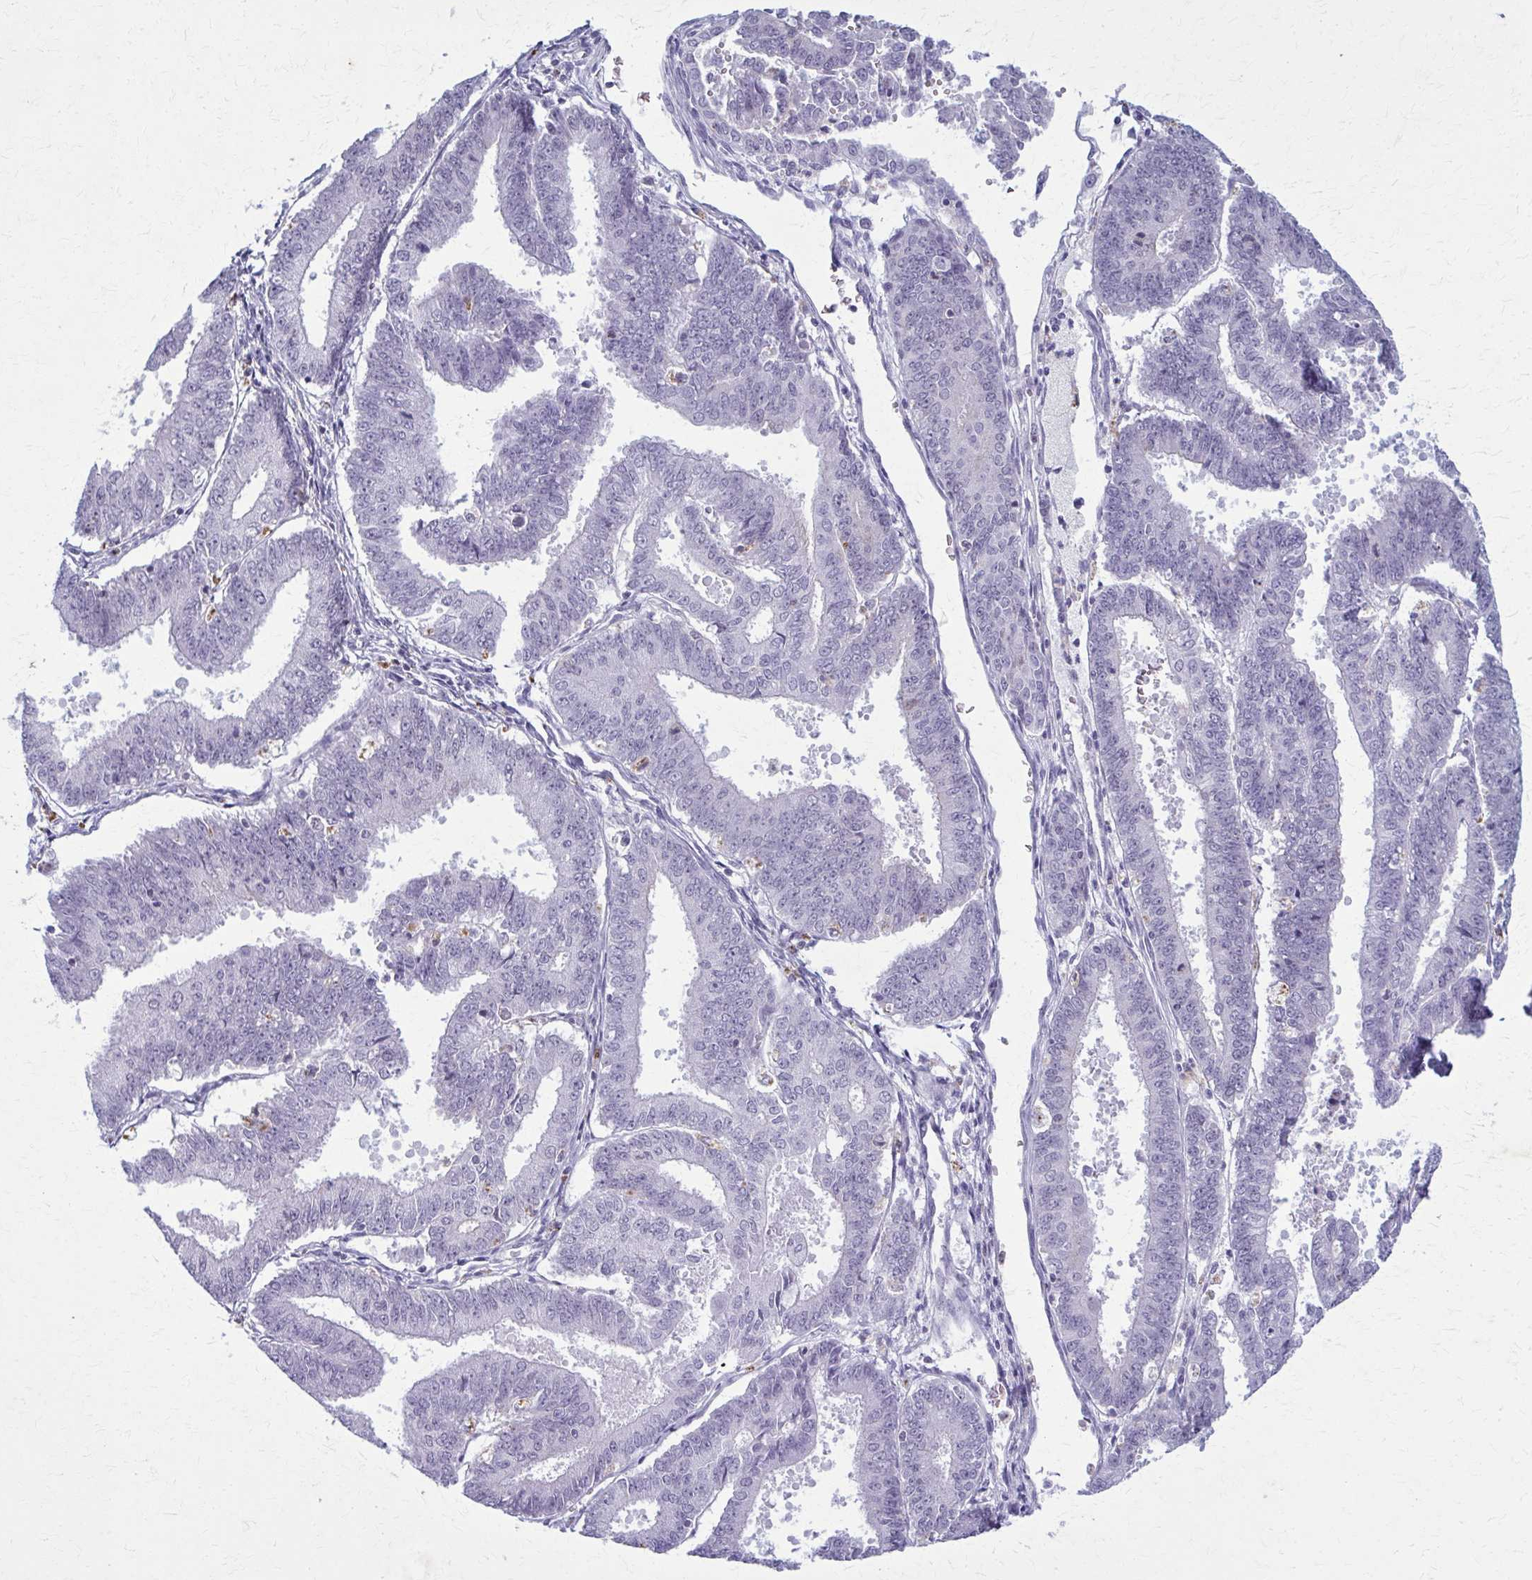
{"staining": {"intensity": "negative", "quantity": "none", "location": "none"}, "tissue": "endometrial cancer", "cell_type": "Tumor cells", "image_type": "cancer", "snomed": [{"axis": "morphology", "description": "Adenocarcinoma, NOS"}, {"axis": "topography", "description": "Endometrium"}], "caption": "Immunohistochemistry of human adenocarcinoma (endometrial) reveals no positivity in tumor cells.", "gene": "CARD9", "patient": {"sex": "female", "age": 73}}